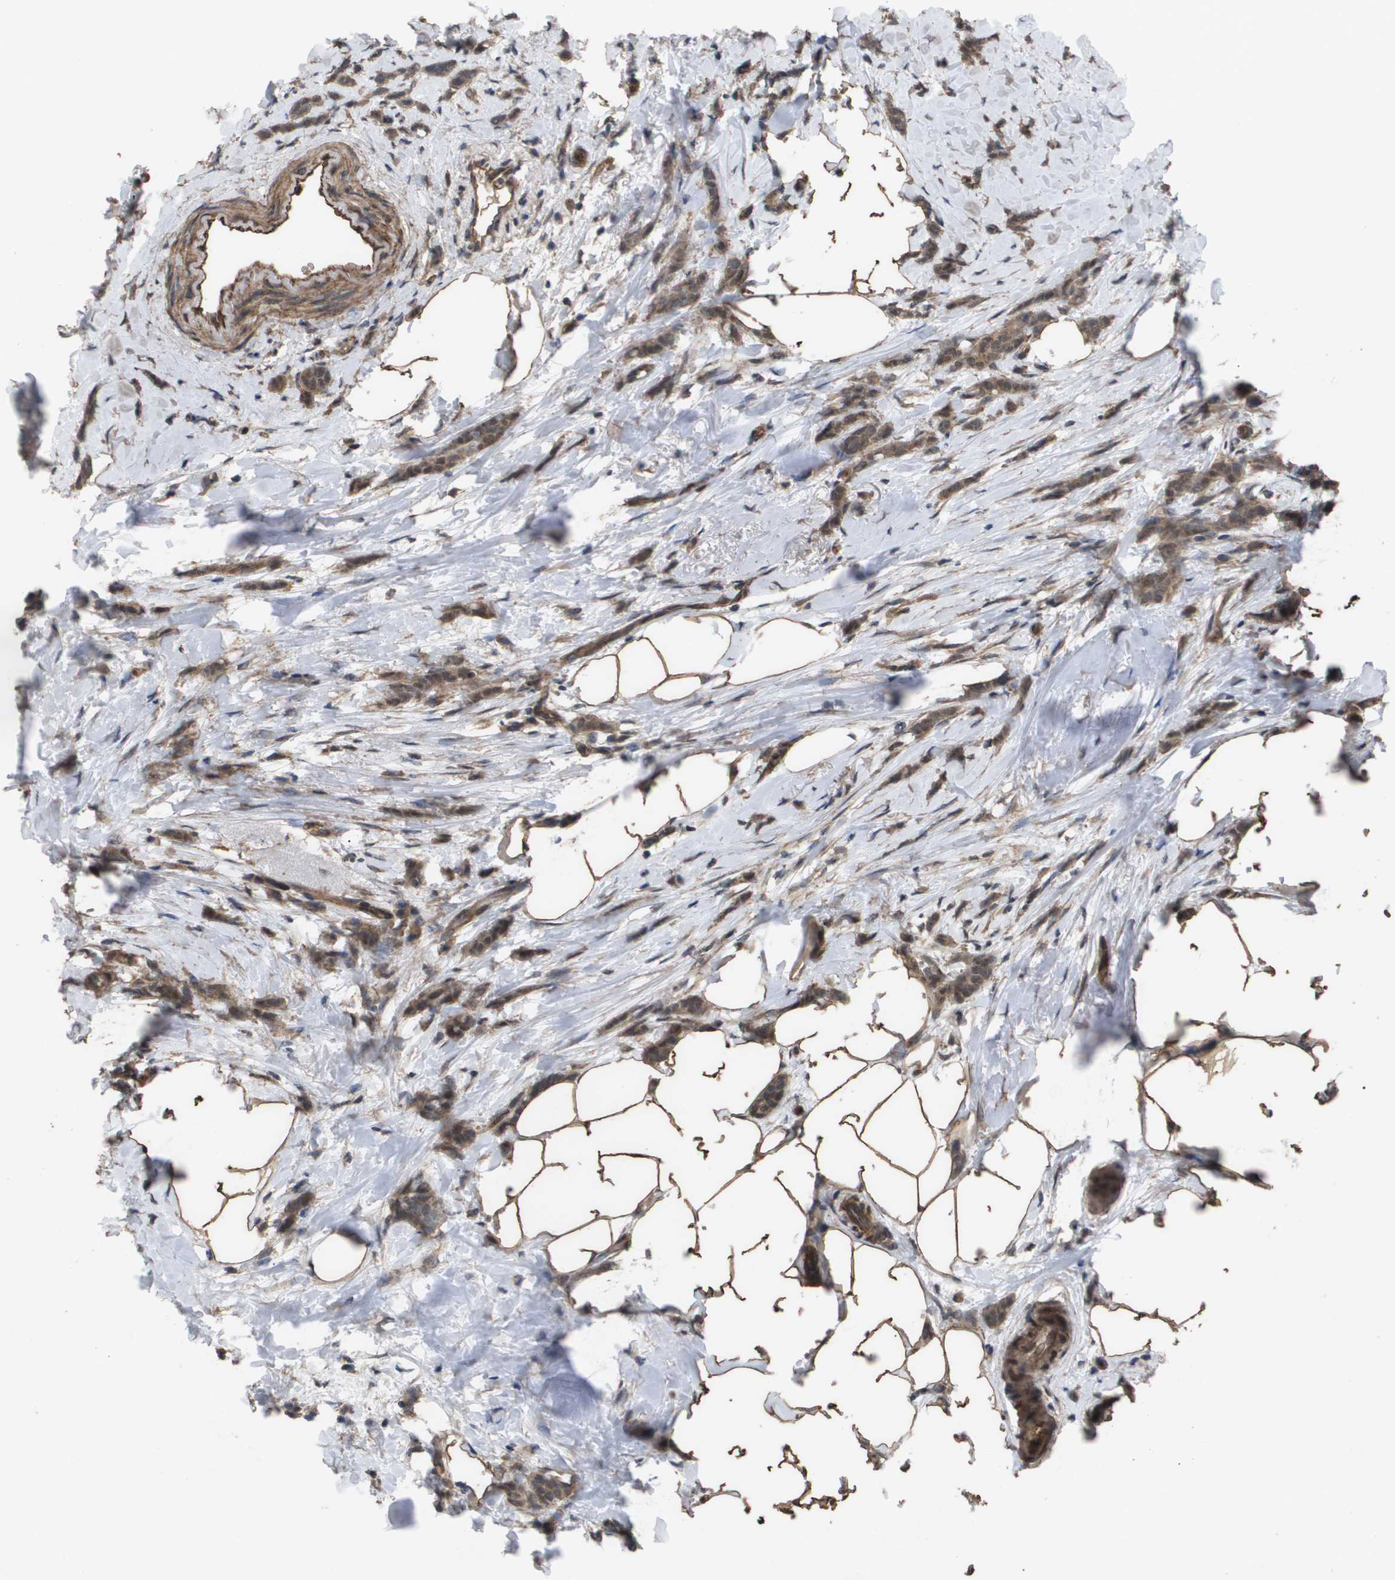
{"staining": {"intensity": "moderate", "quantity": ">75%", "location": "cytoplasmic/membranous"}, "tissue": "breast cancer", "cell_type": "Tumor cells", "image_type": "cancer", "snomed": [{"axis": "morphology", "description": "Lobular carcinoma, in situ"}, {"axis": "morphology", "description": "Lobular carcinoma"}, {"axis": "topography", "description": "Breast"}], "caption": "The micrograph displays a brown stain indicating the presence of a protein in the cytoplasmic/membranous of tumor cells in breast cancer (lobular carcinoma in situ). The protein of interest is stained brown, and the nuclei are stained in blue (DAB IHC with brightfield microscopy, high magnification).", "gene": "CUL5", "patient": {"sex": "female", "age": 41}}